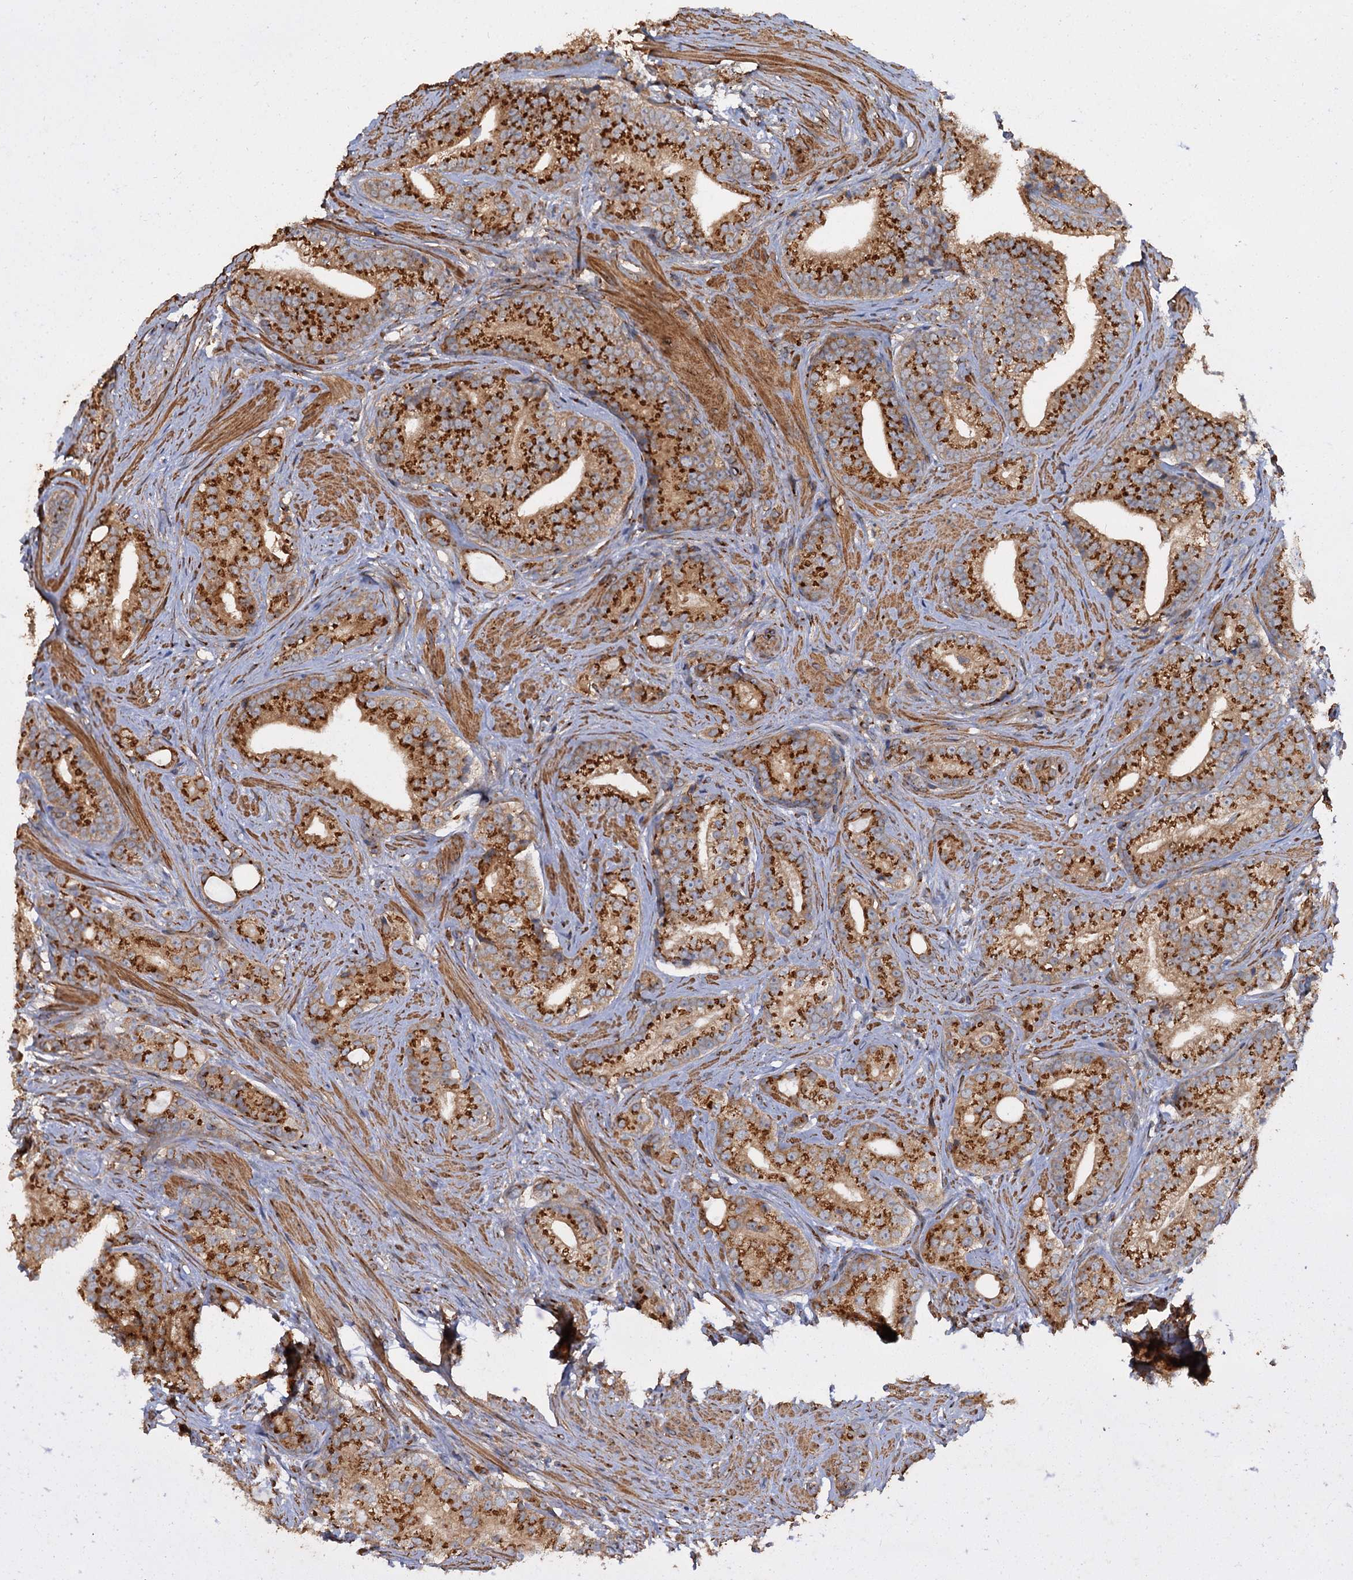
{"staining": {"intensity": "strong", "quantity": ">75%", "location": "cytoplasmic/membranous"}, "tissue": "prostate cancer", "cell_type": "Tumor cells", "image_type": "cancer", "snomed": [{"axis": "morphology", "description": "Adenocarcinoma, Low grade"}, {"axis": "topography", "description": "Prostate"}], "caption": "Brown immunohistochemical staining in human prostate cancer reveals strong cytoplasmic/membranous staining in approximately >75% of tumor cells.", "gene": "ANKRD26", "patient": {"sex": "male", "age": 71}}